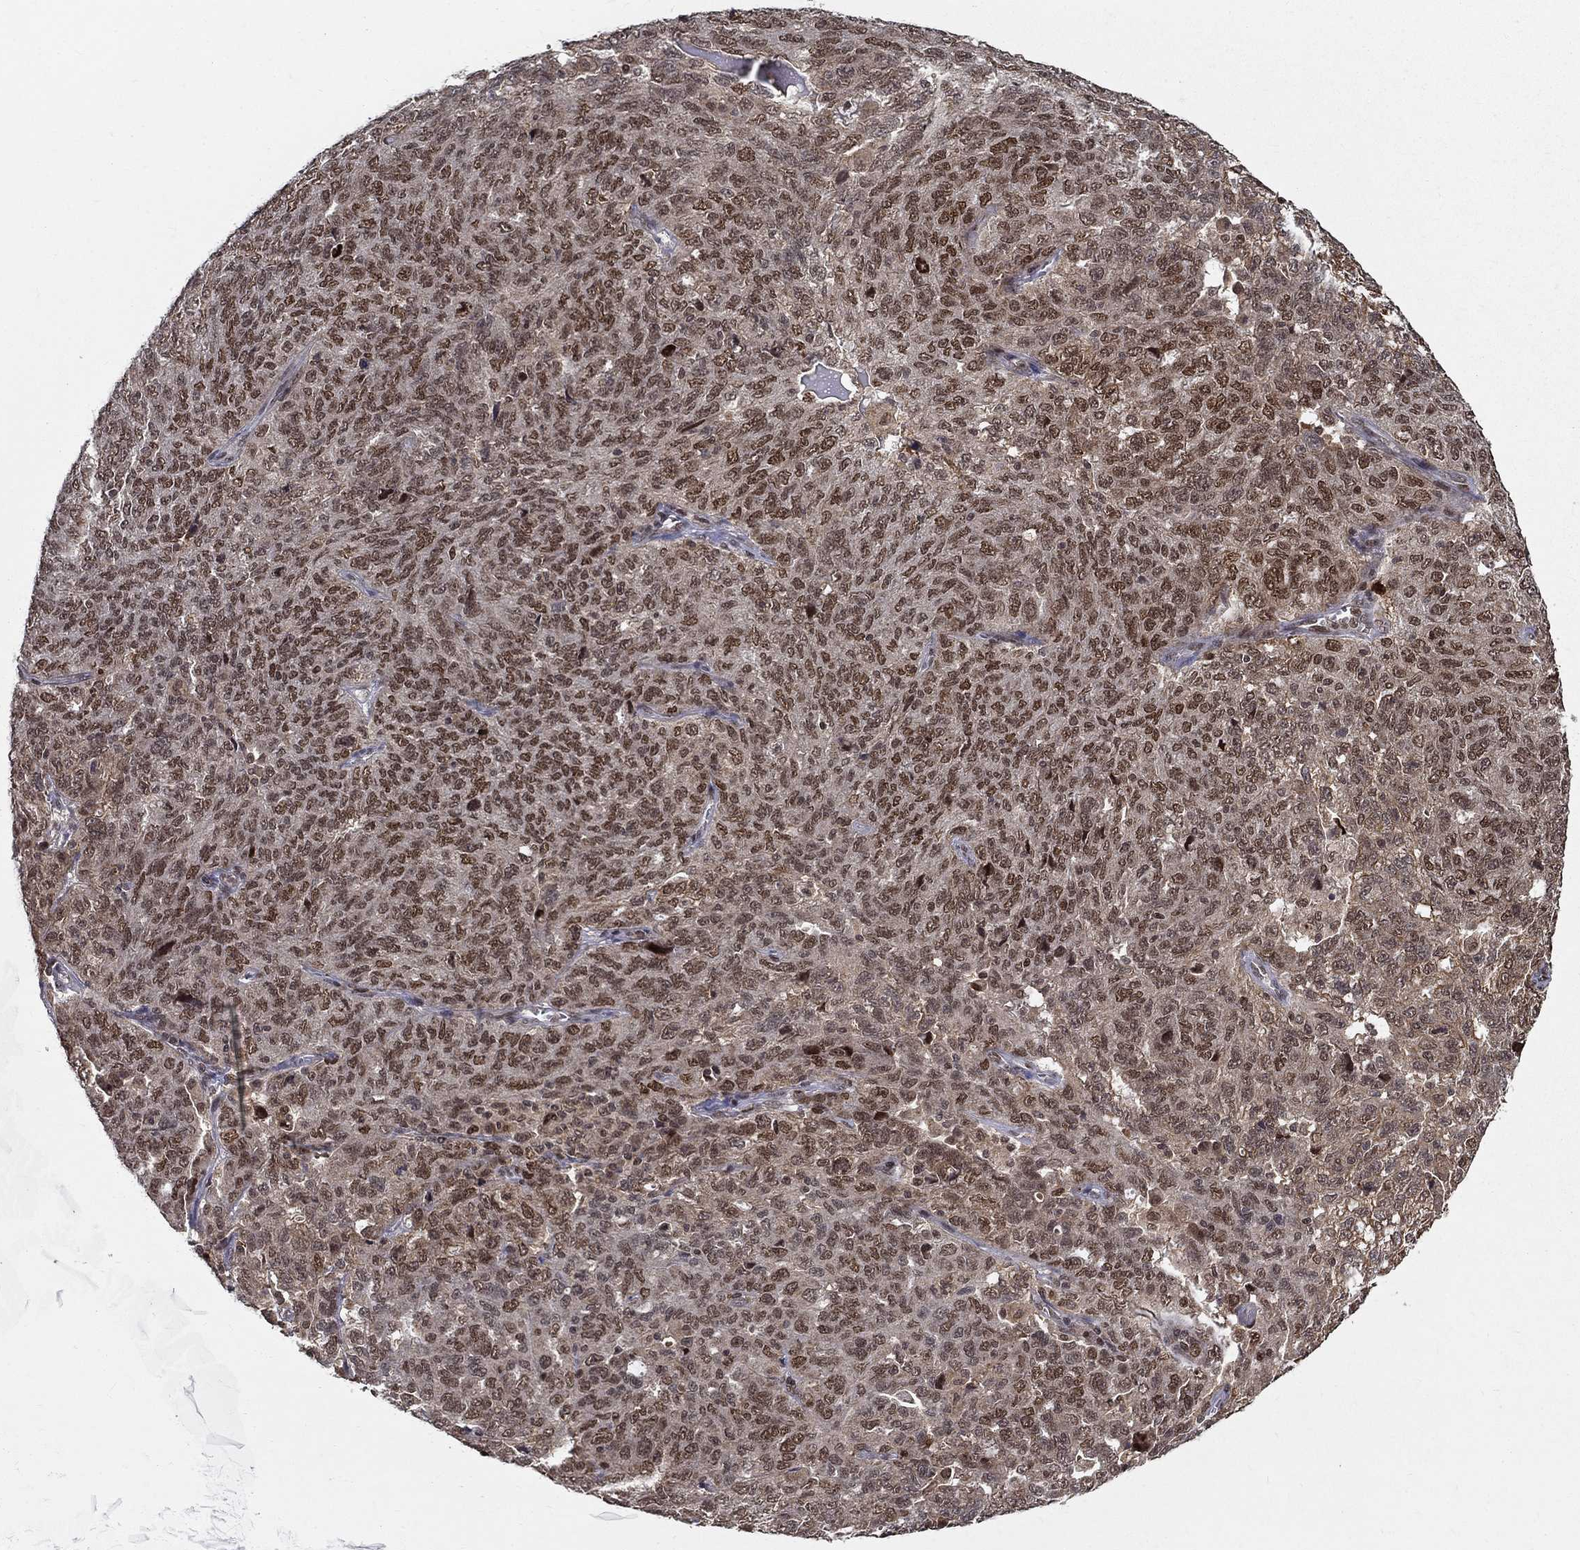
{"staining": {"intensity": "moderate", "quantity": ">75%", "location": "nuclear"}, "tissue": "ovarian cancer", "cell_type": "Tumor cells", "image_type": "cancer", "snomed": [{"axis": "morphology", "description": "Cystadenocarcinoma, serous, NOS"}, {"axis": "topography", "description": "Ovary"}], "caption": "Brown immunohistochemical staining in human ovarian serous cystadenocarcinoma displays moderate nuclear positivity in approximately >75% of tumor cells. (DAB (3,3'-diaminobenzidine) = brown stain, brightfield microscopy at high magnification).", "gene": "CDCA7L", "patient": {"sex": "female", "age": 71}}